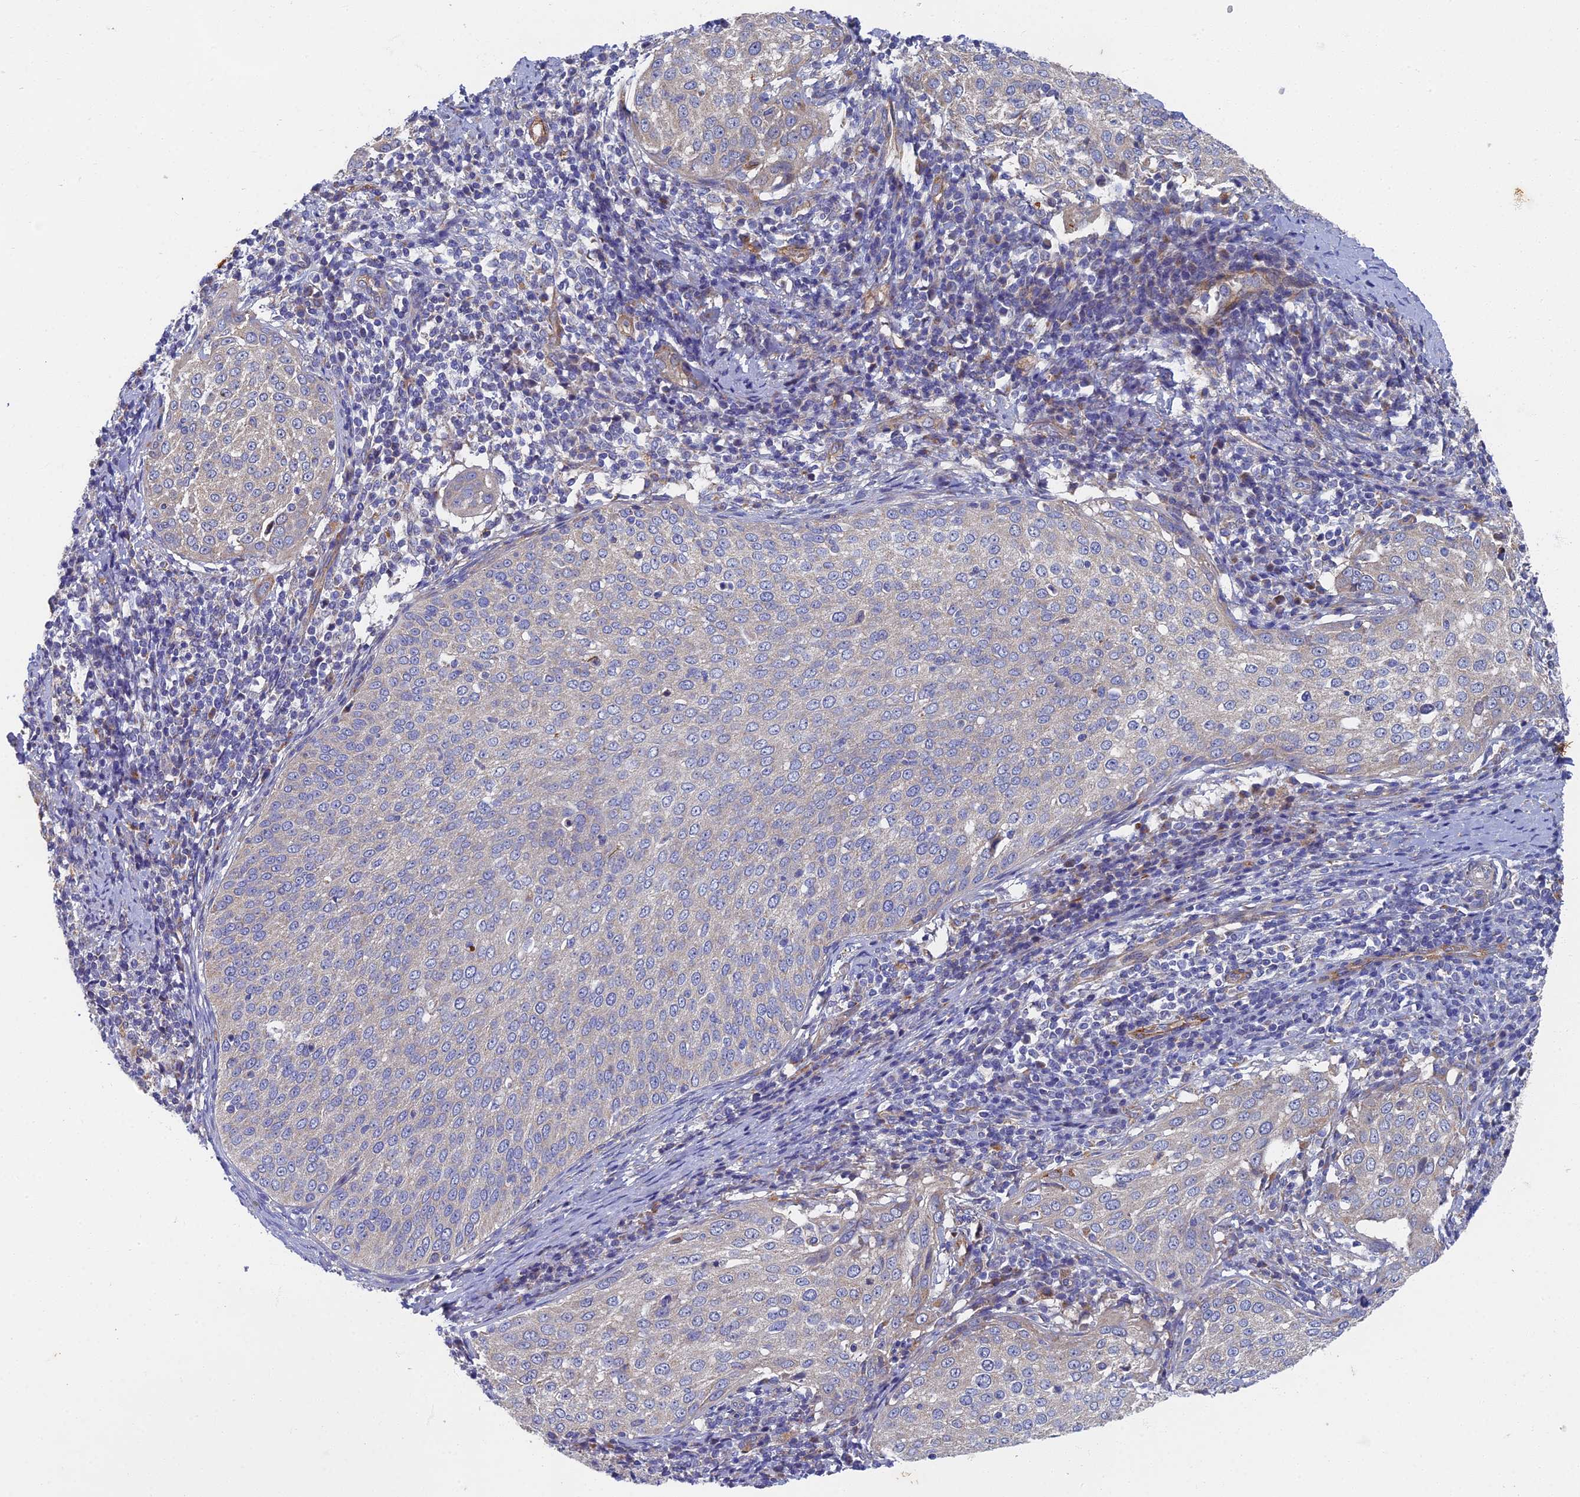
{"staining": {"intensity": "negative", "quantity": "none", "location": "none"}, "tissue": "cervical cancer", "cell_type": "Tumor cells", "image_type": "cancer", "snomed": [{"axis": "morphology", "description": "Squamous cell carcinoma, NOS"}, {"axis": "topography", "description": "Cervix"}], "caption": "Protein analysis of squamous cell carcinoma (cervical) exhibits no significant staining in tumor cells. (IHC, brightfield microscopy, high magnification).", "gene": "RNASEK", "patient": {"sex": "female", "age": 57}}